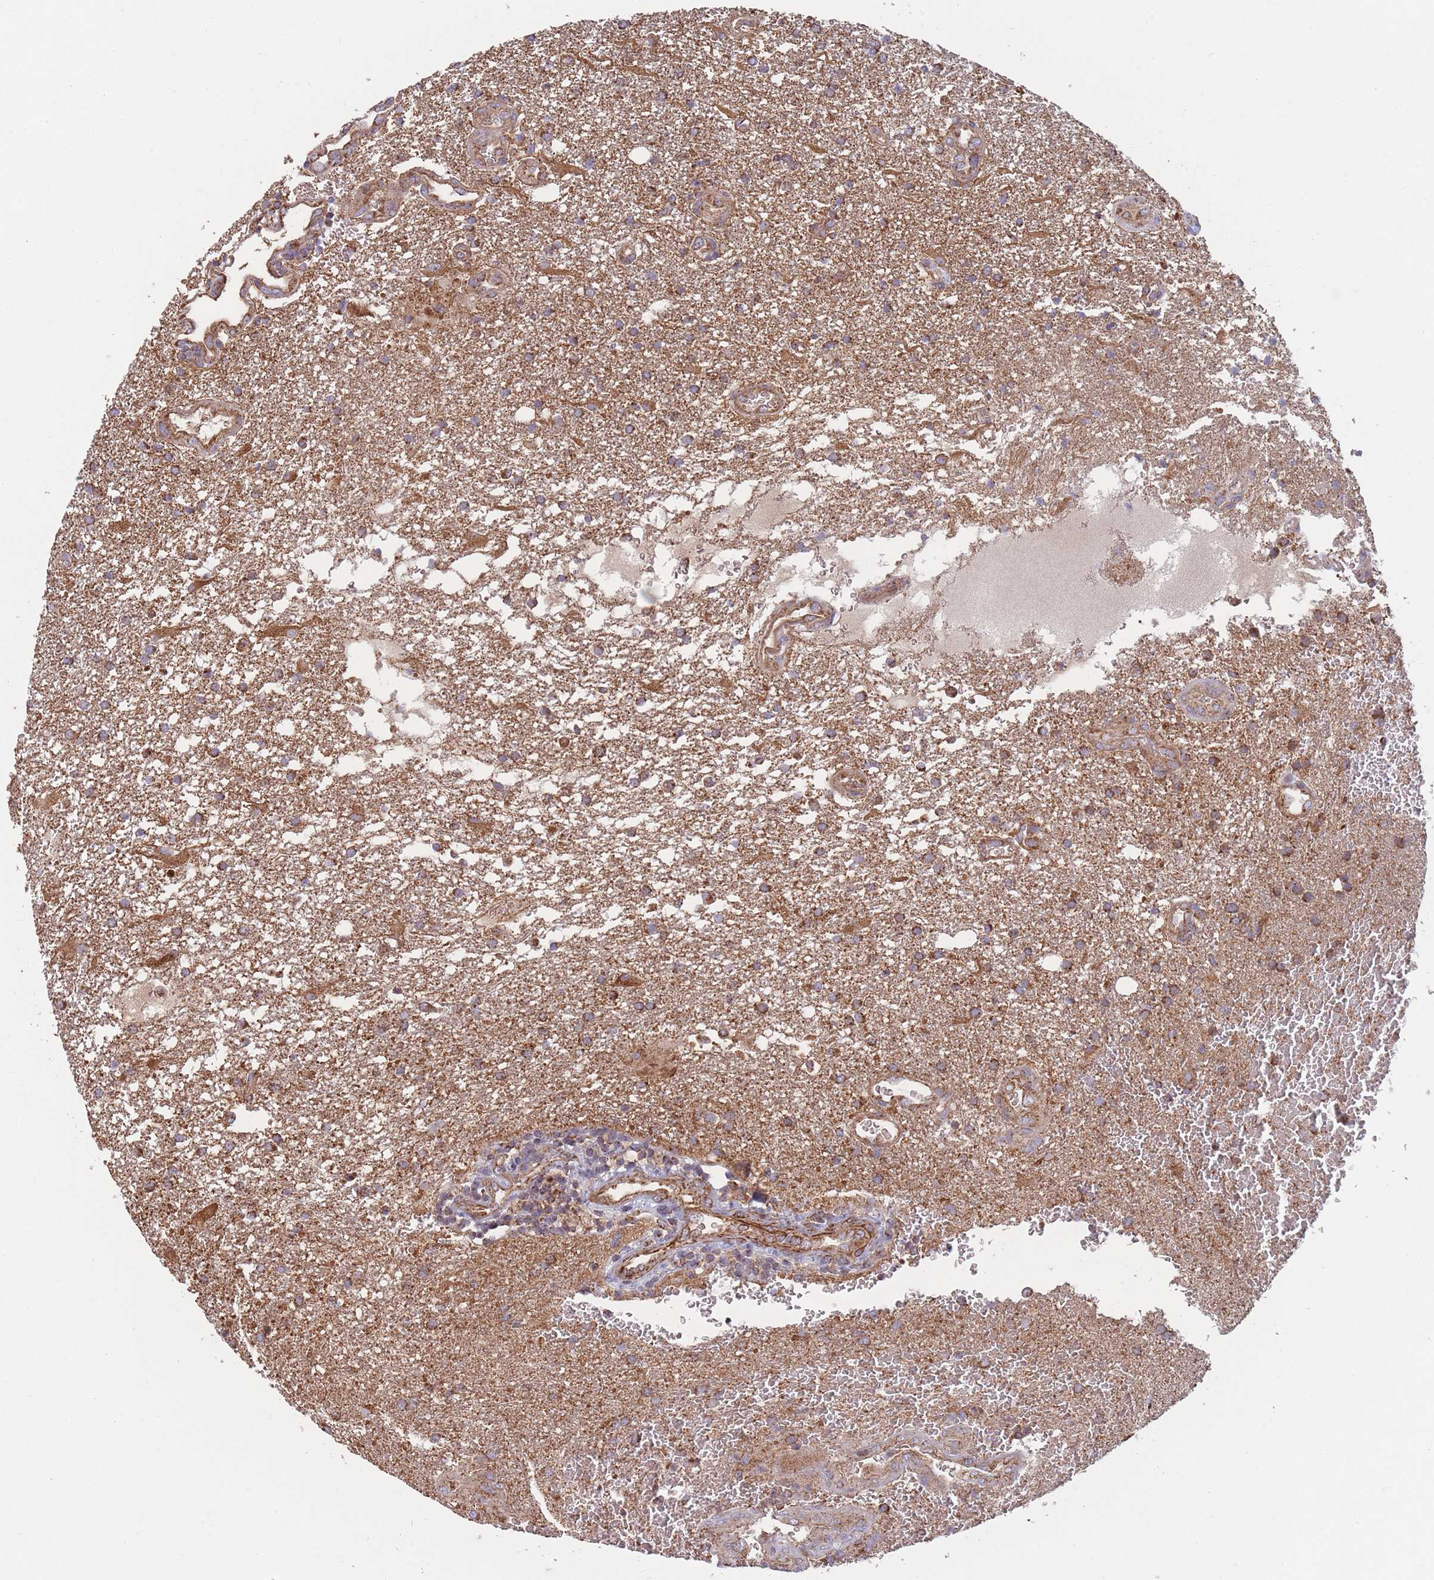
{"staining": {"intensity": "moderate", "quantity": ">75%", "location": "cytoplasmic/membranous"}, "tissue": "glioma", "cell_type": "Tumor cells", "image_type": "cancer", "snomed": [{"axis": "morphology", "description": "Glioma, malignant, Low grade"}, {"axis": "topography", "description": "Brain"}], "caption": "Protein staining of glioma tissue reveals moderate cytoplasmic/membranous positivity in about >75% of tumor cells. The staining was performed using DAB, with brown indicating positive protein expression. Nuclei are stained blue with hematoxylin.", "gene": "KIF16B", "patient": {"sex": "male", "age": 66}}